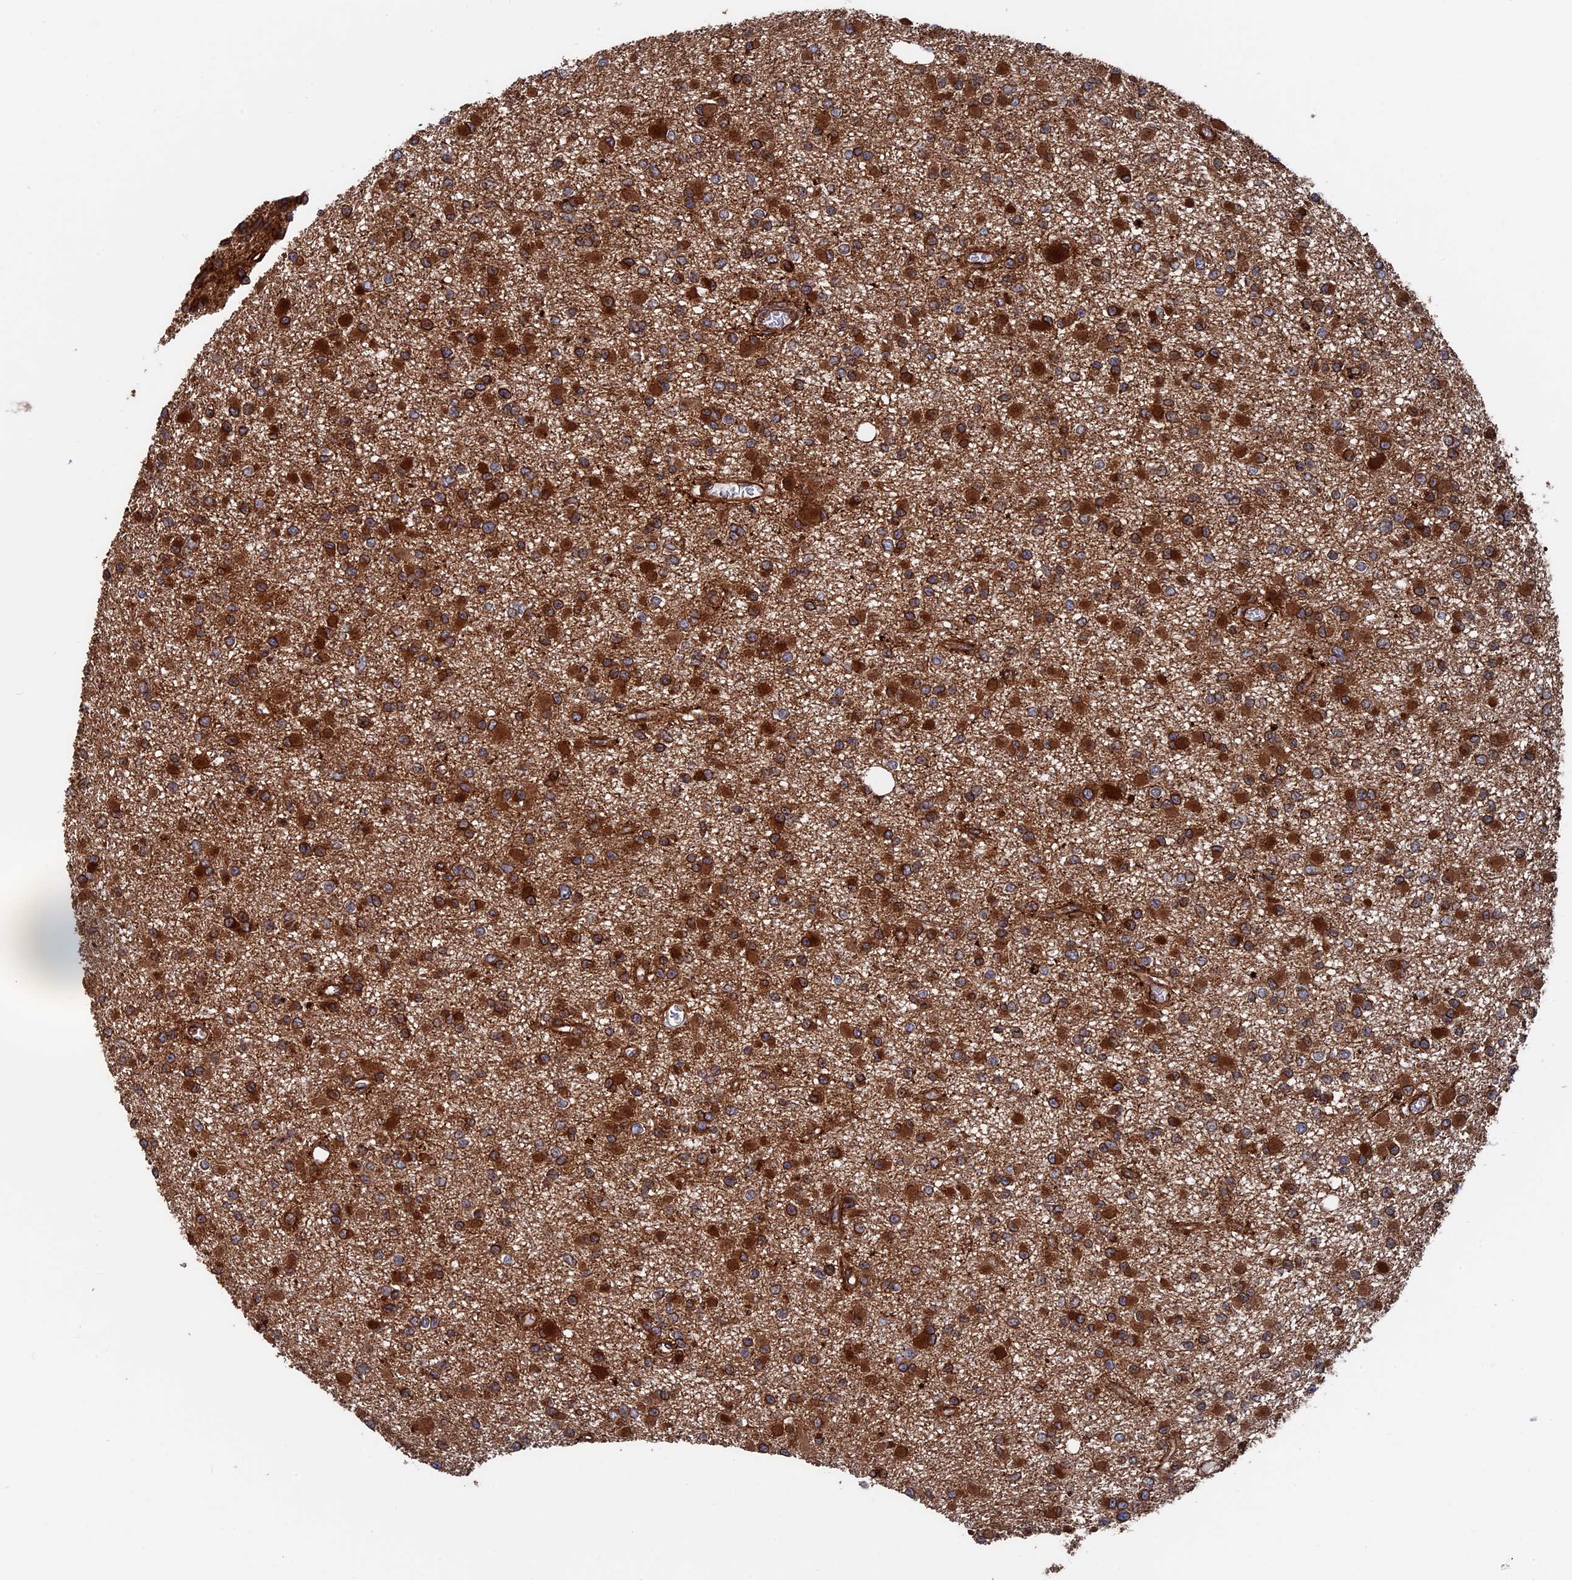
{"staining": {"intensity": "strong", "quantity": ">75%", "location": "cytoplasmic/membranous"}, "tissue": "glioma", "cell_type": "Tumor cells", "image_type": "cancer", "snomed": [{"axis": "morphology", "description": "Glioma, malignant, Low grade"}, {"axis": "topography", "description": "Brain"}], "caption": "Immunohistochemistry histopathology image of human glioma stained for a protein (brown), which demonstrates high levels of strong cytoplasmic/membranous expression in approximately >75% of tumor cells.", "gene": "RPUSD1", "patient": {"sex": "female", "age": 22}}